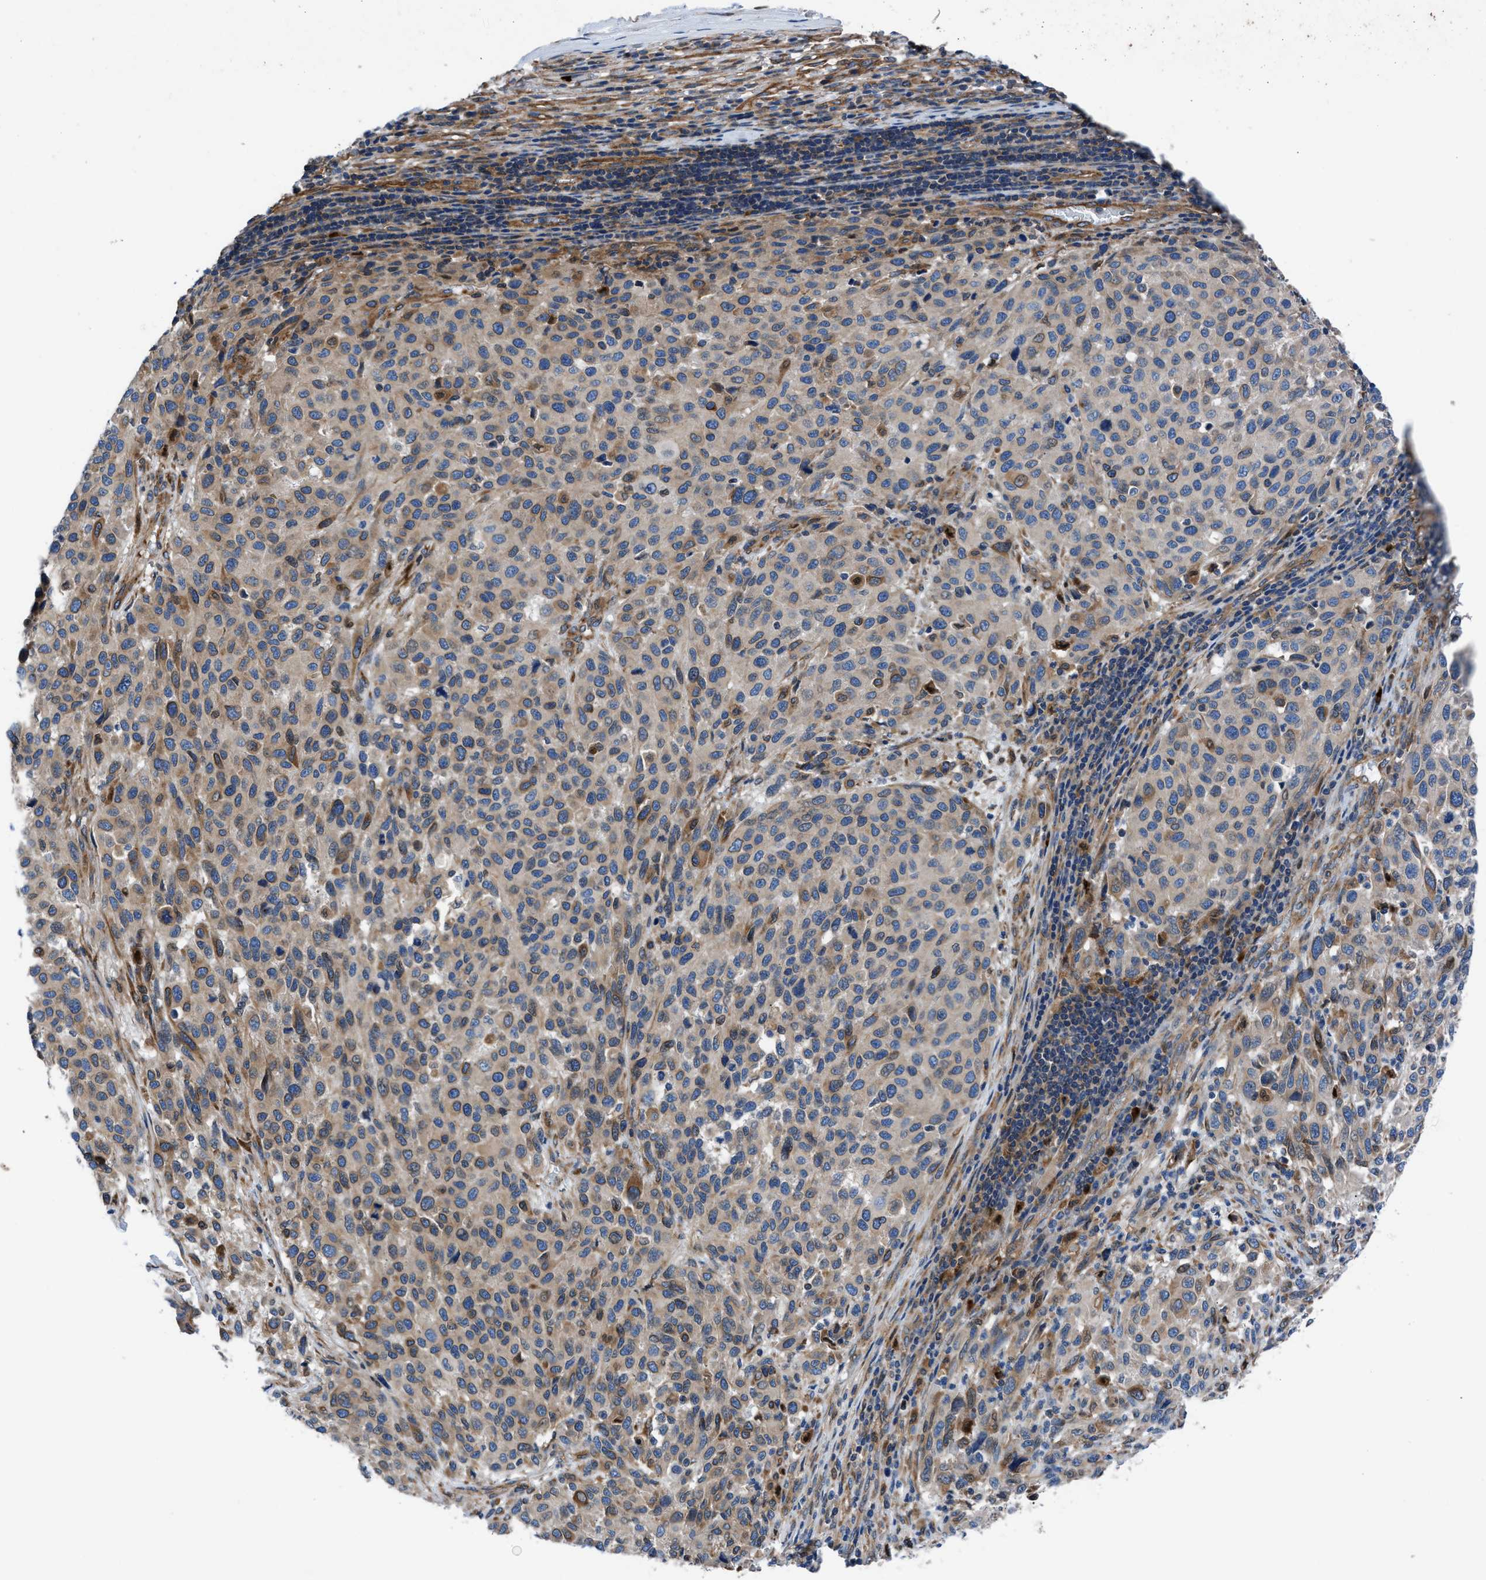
{"staining": {"intensity": "weak", "quantity": "25%-75%", "location": "cytoplasmic/membranous"}, "tissue": "melanoma", "cell_type": "Tumor cells", "image_type": "cancer", "snomed": [{"axis": "morphology", "description": "Malignant melanoma, Metastatic site"}, {"axis": "topography", "description": "Lymph node"}], "caption": "IHC micrograph of neoplastic tissue: human malignant melanoma (metastatic site) stained using immunohistochemistry (IHC) shows low levels of weak protein expression localized specifically in the cytoplasmic/membranous of tumor cells, appearing as a cytoplasmic/membranous brown color.", "gene": "DMAC1", "patient": {"sex": "male", "age": 61}}